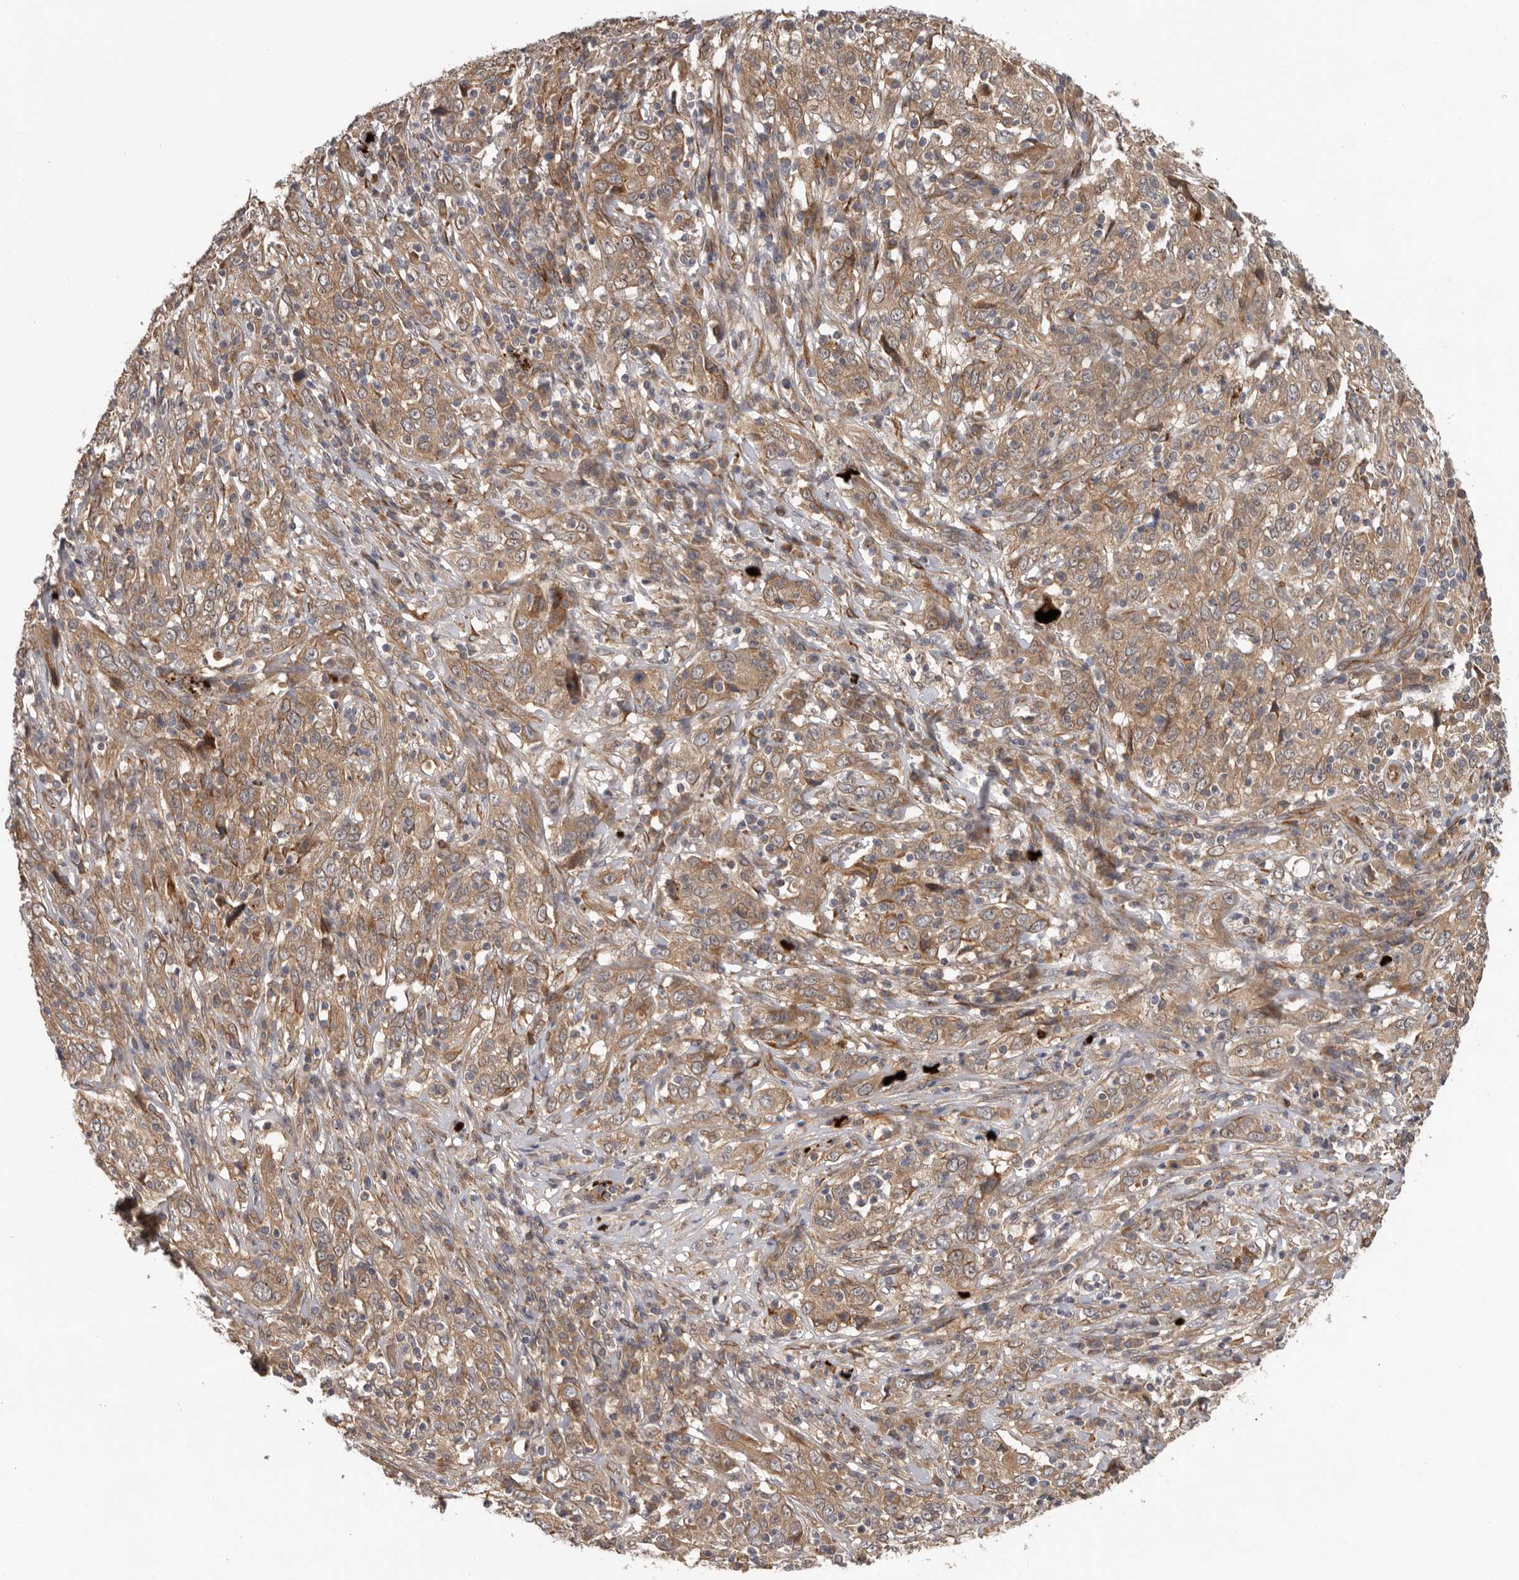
{"staining": {"intensity": "moderate", "quantity": ">75%", "location": "cytoplasmic/membranous"}, "tissue": "cervical cancer", "cell_type": "Tumor cells", "image_type": "cancer", "snomed": [{"axis": "morphology", "description": "Squamous cell carcinoma, NOS"}, {"axis": "topography", "description": "Cervix"}], "caption": "Immunohistochemistry histopathology image of human cervical cancer (squamous cell carcinoma) stained for a protein (brown), which displays medium levels of moderate cytoplasmic/membranous staining in about >75% of tumor cells.", "gene": "MTF1", "patient": {"sex": "female", "age": 46}}